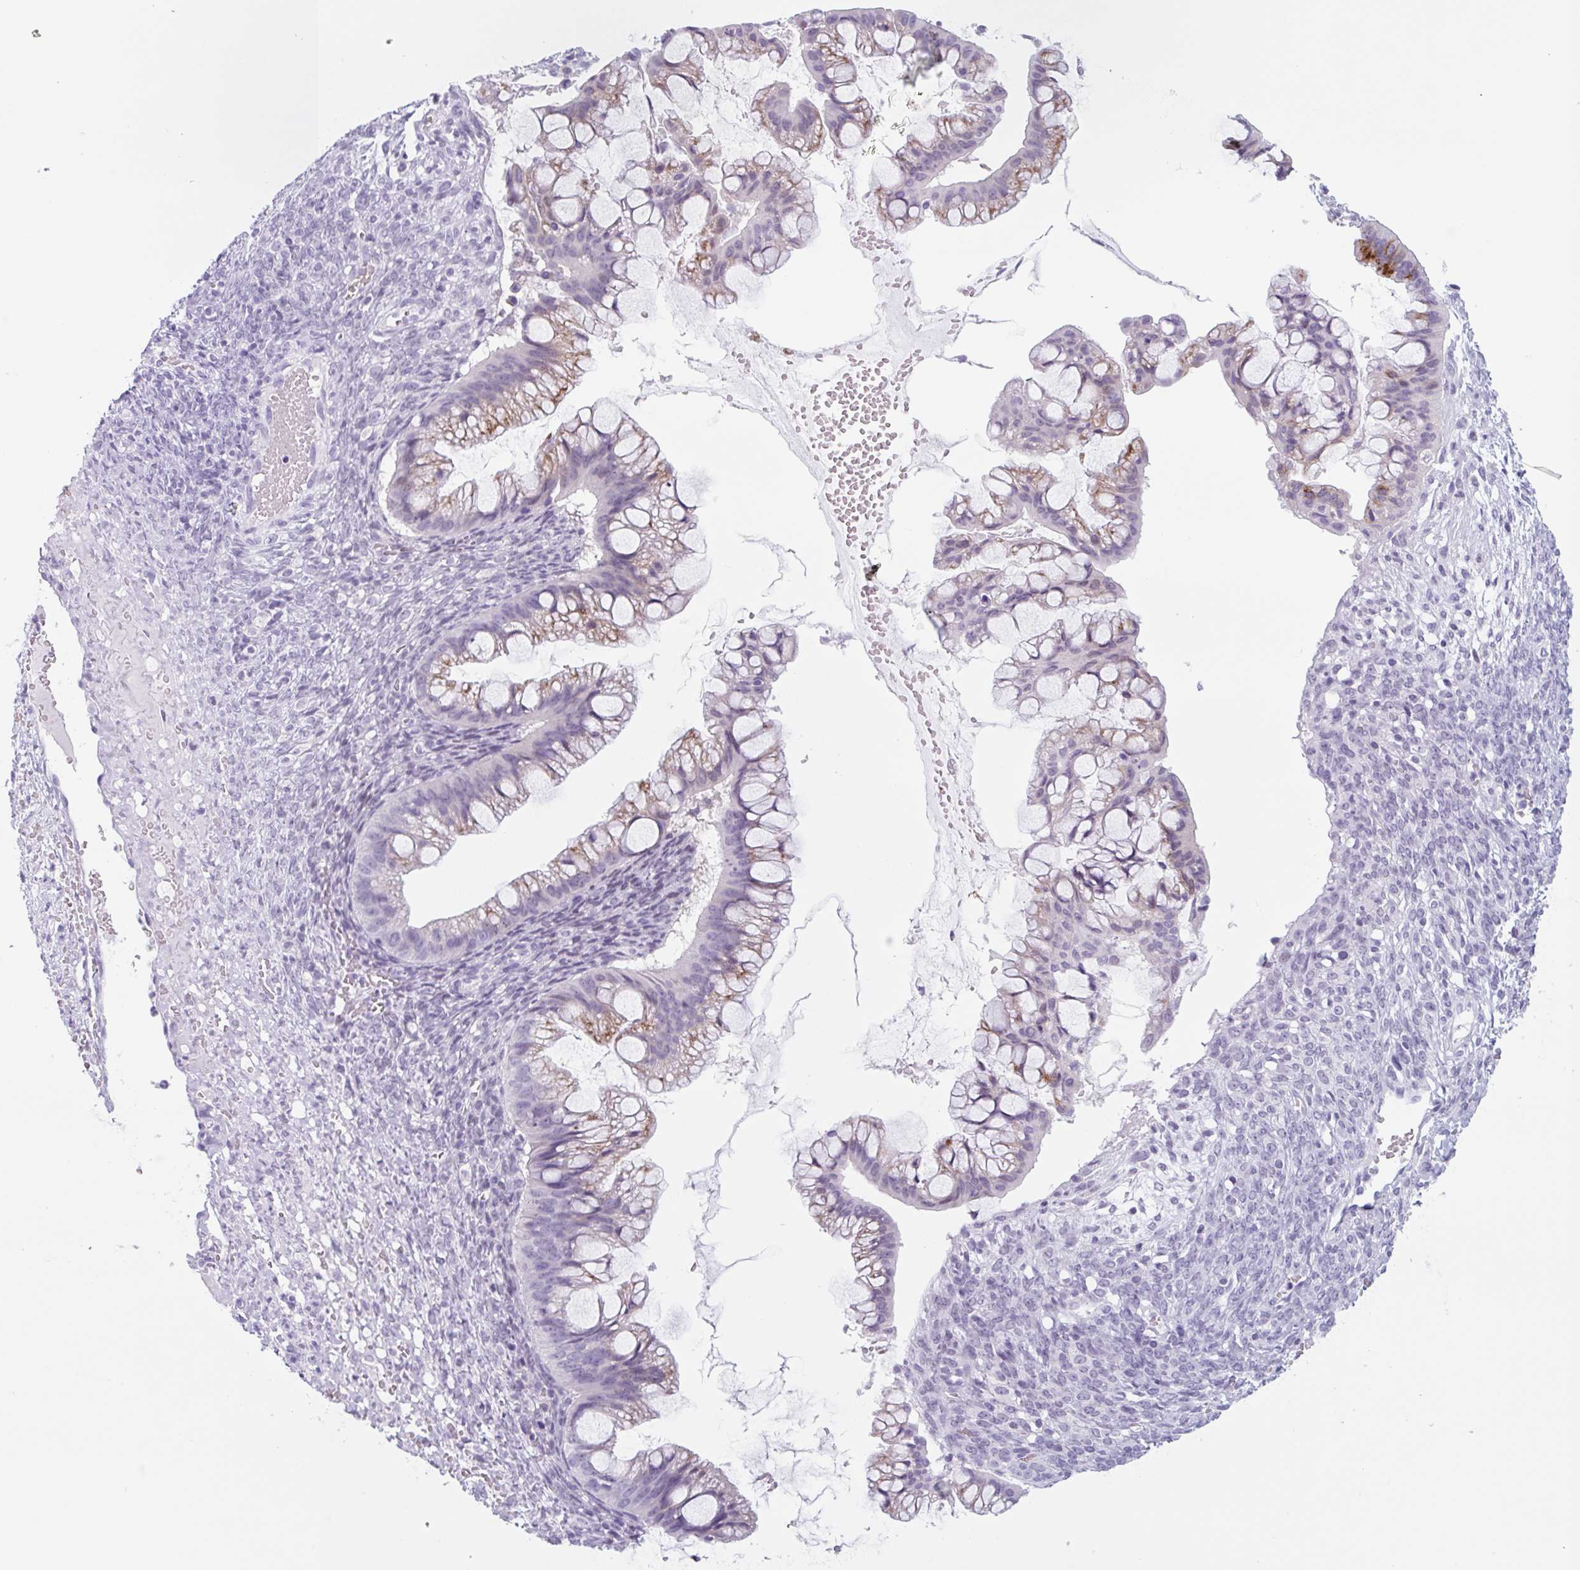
{"staining": {"intensity": "weak", "quantity": "25%-75%", "location": "cytoplasmic/membranous"}, "tissue": "ovarian cancer", "cell_type": "Tumor cells", "image_type": "cancer", "snomed": [{"axis": "morphology", "description": "Cystadenocarcinoma, mucinous, NOS"}, {"axis": "topography", "description": "Ovary"}], "caption": "Tumor cells reveal low levels of weak cytoplasmic/membranous staining in about 25%-75% of cells in human ovarian mucinous cystadenocarcinoma. (DAB IHC with brightfield microscopy, high magnification).", "gene": "TNFRSF8", "patient": {"sex": "female", "age": 73}}